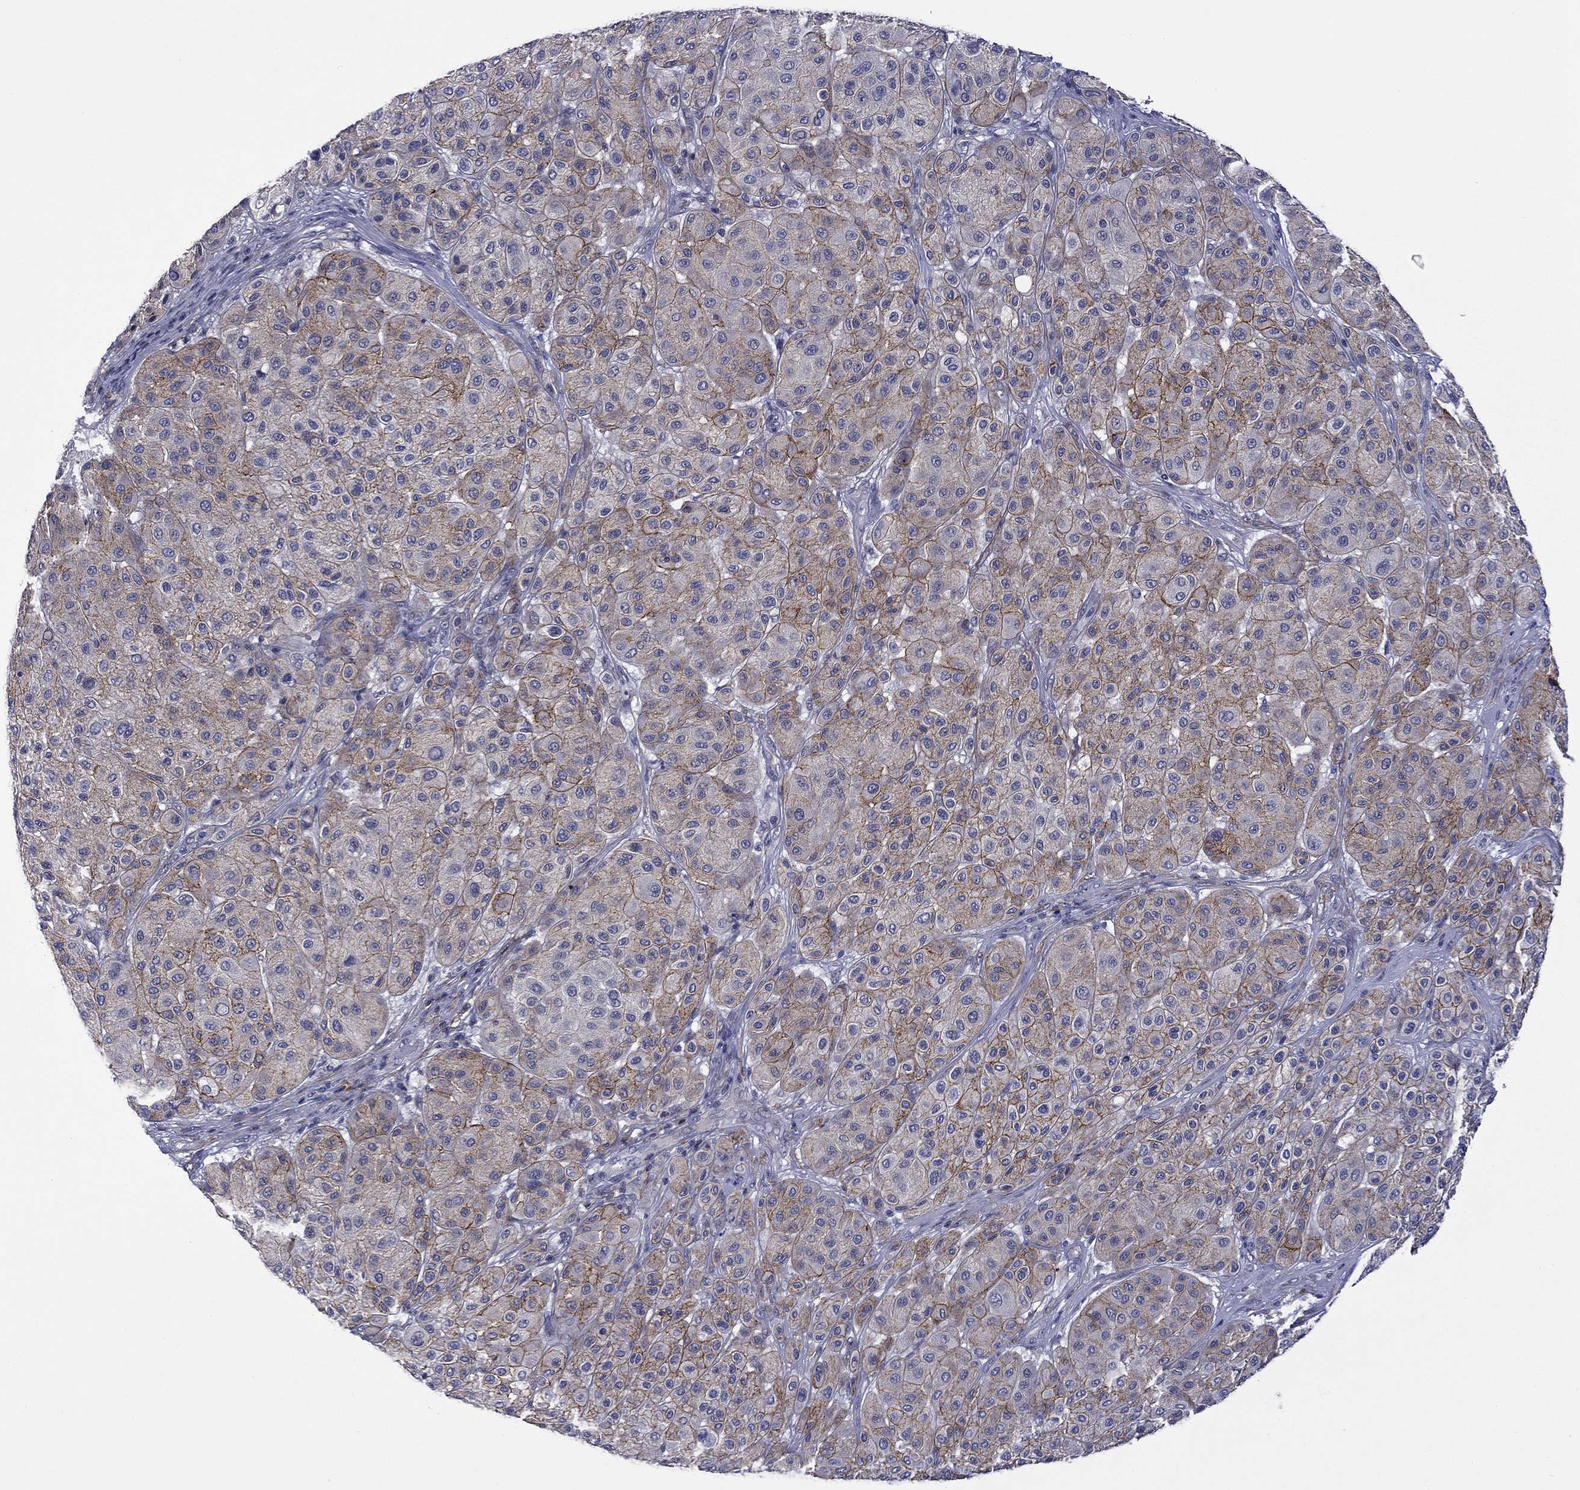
{"staining": {"intensity": "strong", "quantity": "<25%", "location": "cytoplasmic/membranous"}, "tissue": "melanoma", "cell_type": "Tumor cells", "image_type": "cancer", "snomed": [{"axis": "morphology", "description": "Malignant melanoma, Metastatic site"}, {"axis": "topography", "description": "Smooth muscle"}], "caption": "Malignant melanoma (metastatic site) tissue demonstrates strong cytoplasmic/membranous positivity in approximately <25% of tumor cells, visualized by immunohistochemistry. (DAB (3,3'-diaminobenzidine) IHC with brightfield microscopy, high magnification).", "gene": "LMO7", "patient": {"sex": "male", "age": 41}}